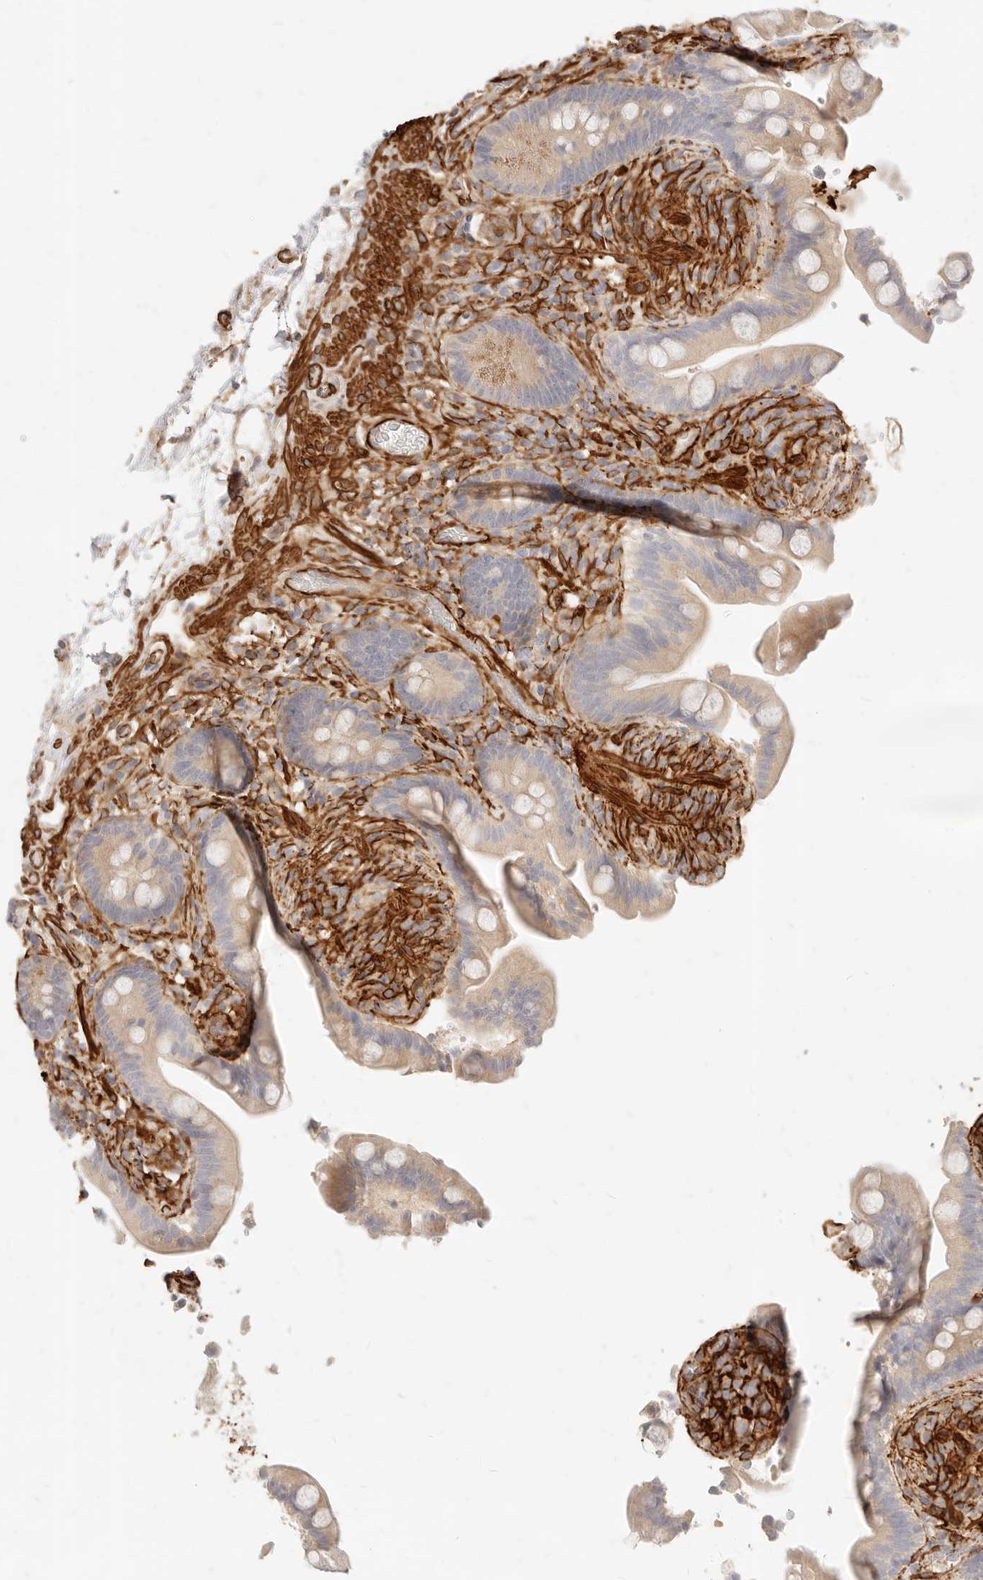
{"staining": {"intensity": "strong", "quantity": ">75%", "location": "cytoplasmic/membranous"}, "tissue": "colon", "cell_type": "Endothelial cells", "image_type": "normal", "snomed": [{"axis": "morphology", "description": "Normal tissue, NOS"}, {"axis": "topography", "description": "Smooth muscle"}, {"axis": "topography", "description": "Colon"}], "caption": "Immunohistochemistry (DAB) staining of normal colon demonstrates strong cytoplasmic/membranous protein expression in approximately >75% of endothelial cells.", "gene": "TMTC2", "patient": {"sex": "male", "age": 73}}